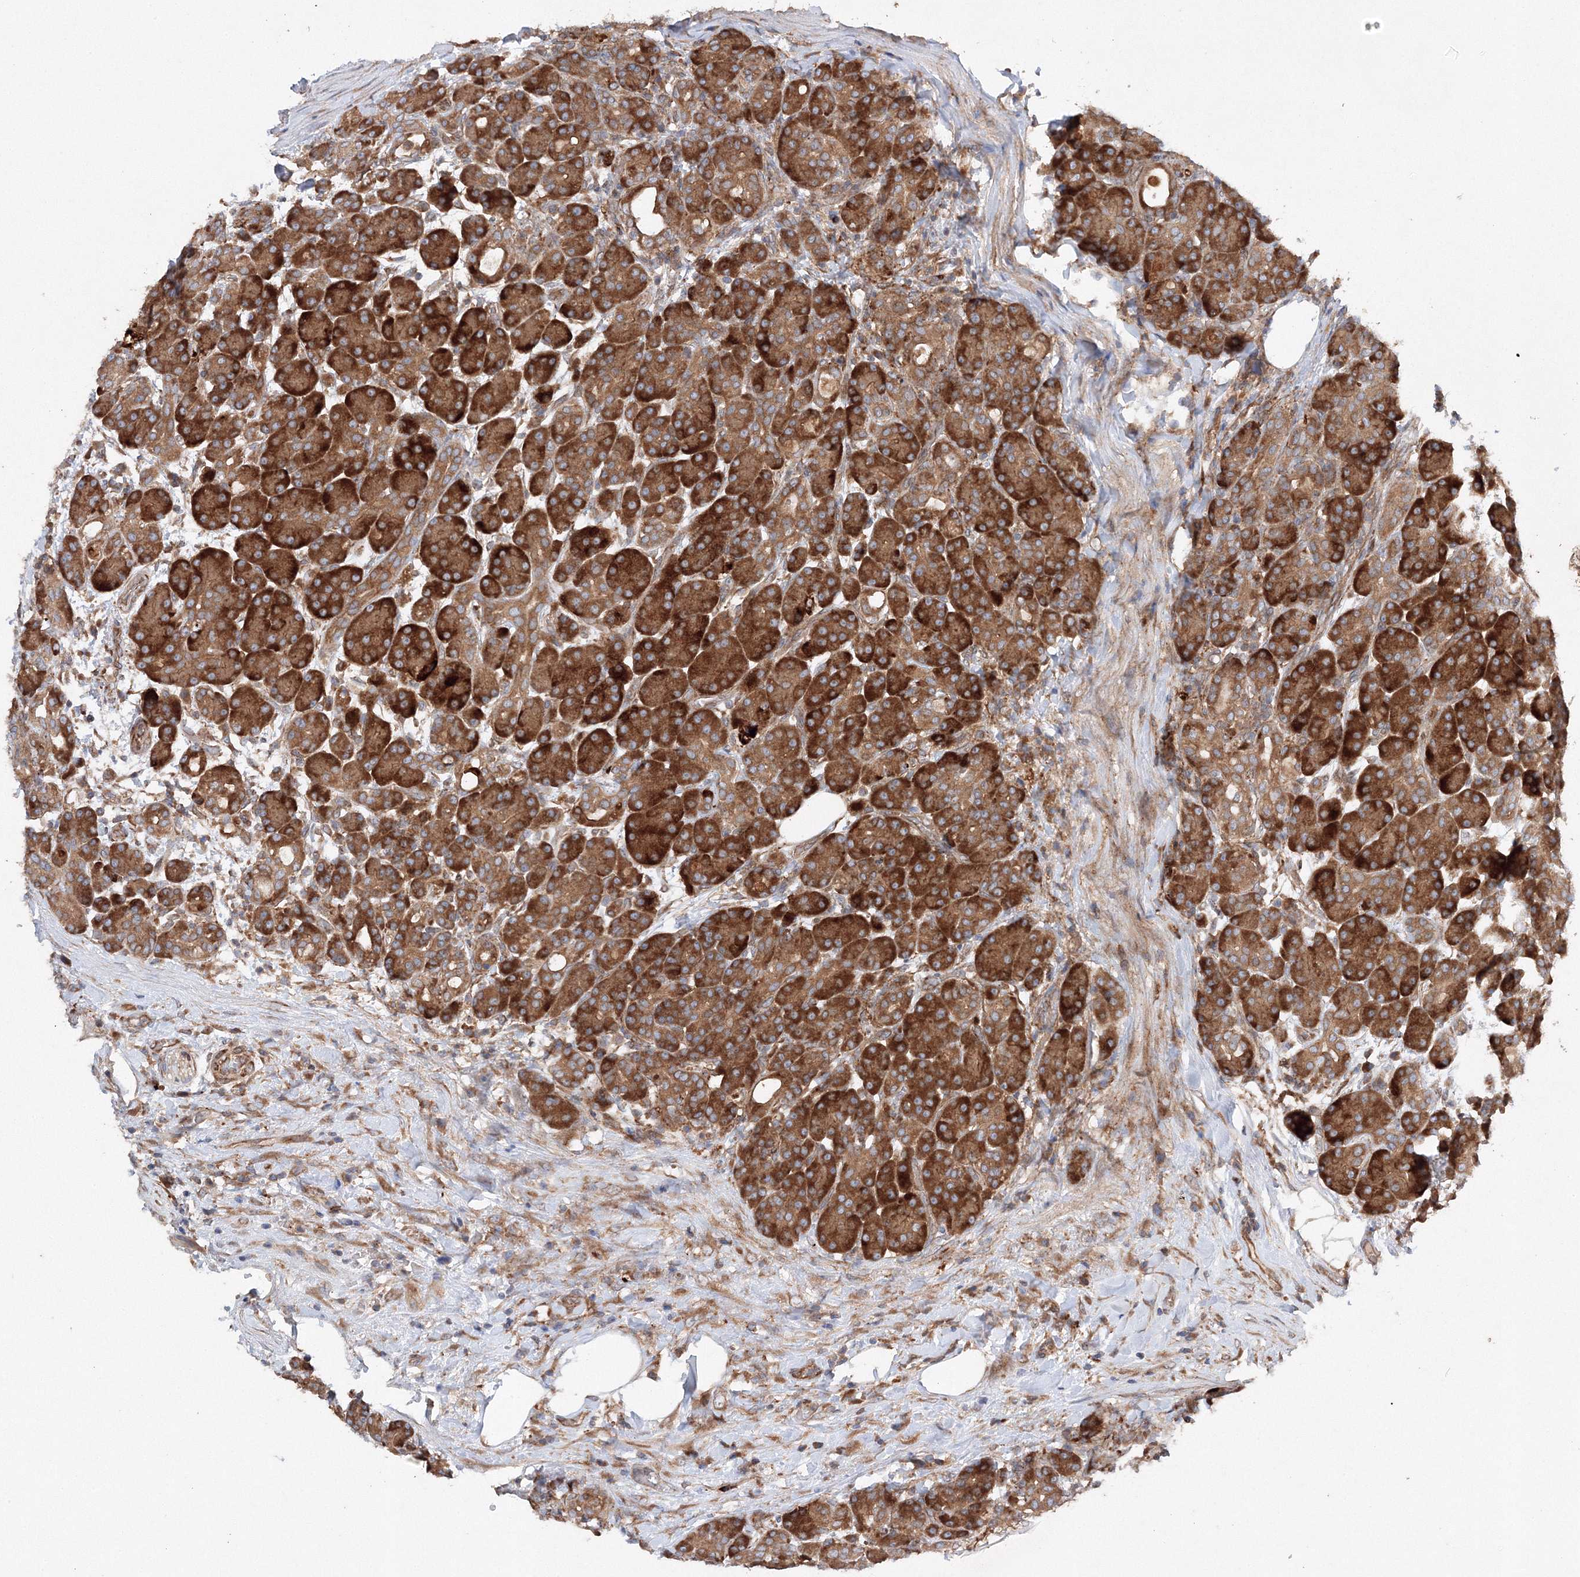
{"staining": {"intensity": "strong", "quantity": ">75%", "location": "cytoplasmic/membranous"}, "tissue": "pancreas", "cell_type": "Exocrine glandular cells", "image_type": "normal", "snomed": [{"axis": "morphology", "description": "Normal tissue, NOS"}, {"axis": "topography", "description": "Pancreas"}], "caption": "Immunohistochemistry staining of benign pancreas, which displays high levels of strong cytoplasmic/membranous staining in about >75% of exocrine glandular cells indicating strong cytoplasmic/membranous protein positivity. The staining was performed using DAB (3,3'-diaminobenzidine) (brown) for protein detection and nuclei were counterstained in hematoxylin (blue).", "gene": "SLC36A1", "patient": {"sex": "male", "age": 63}}